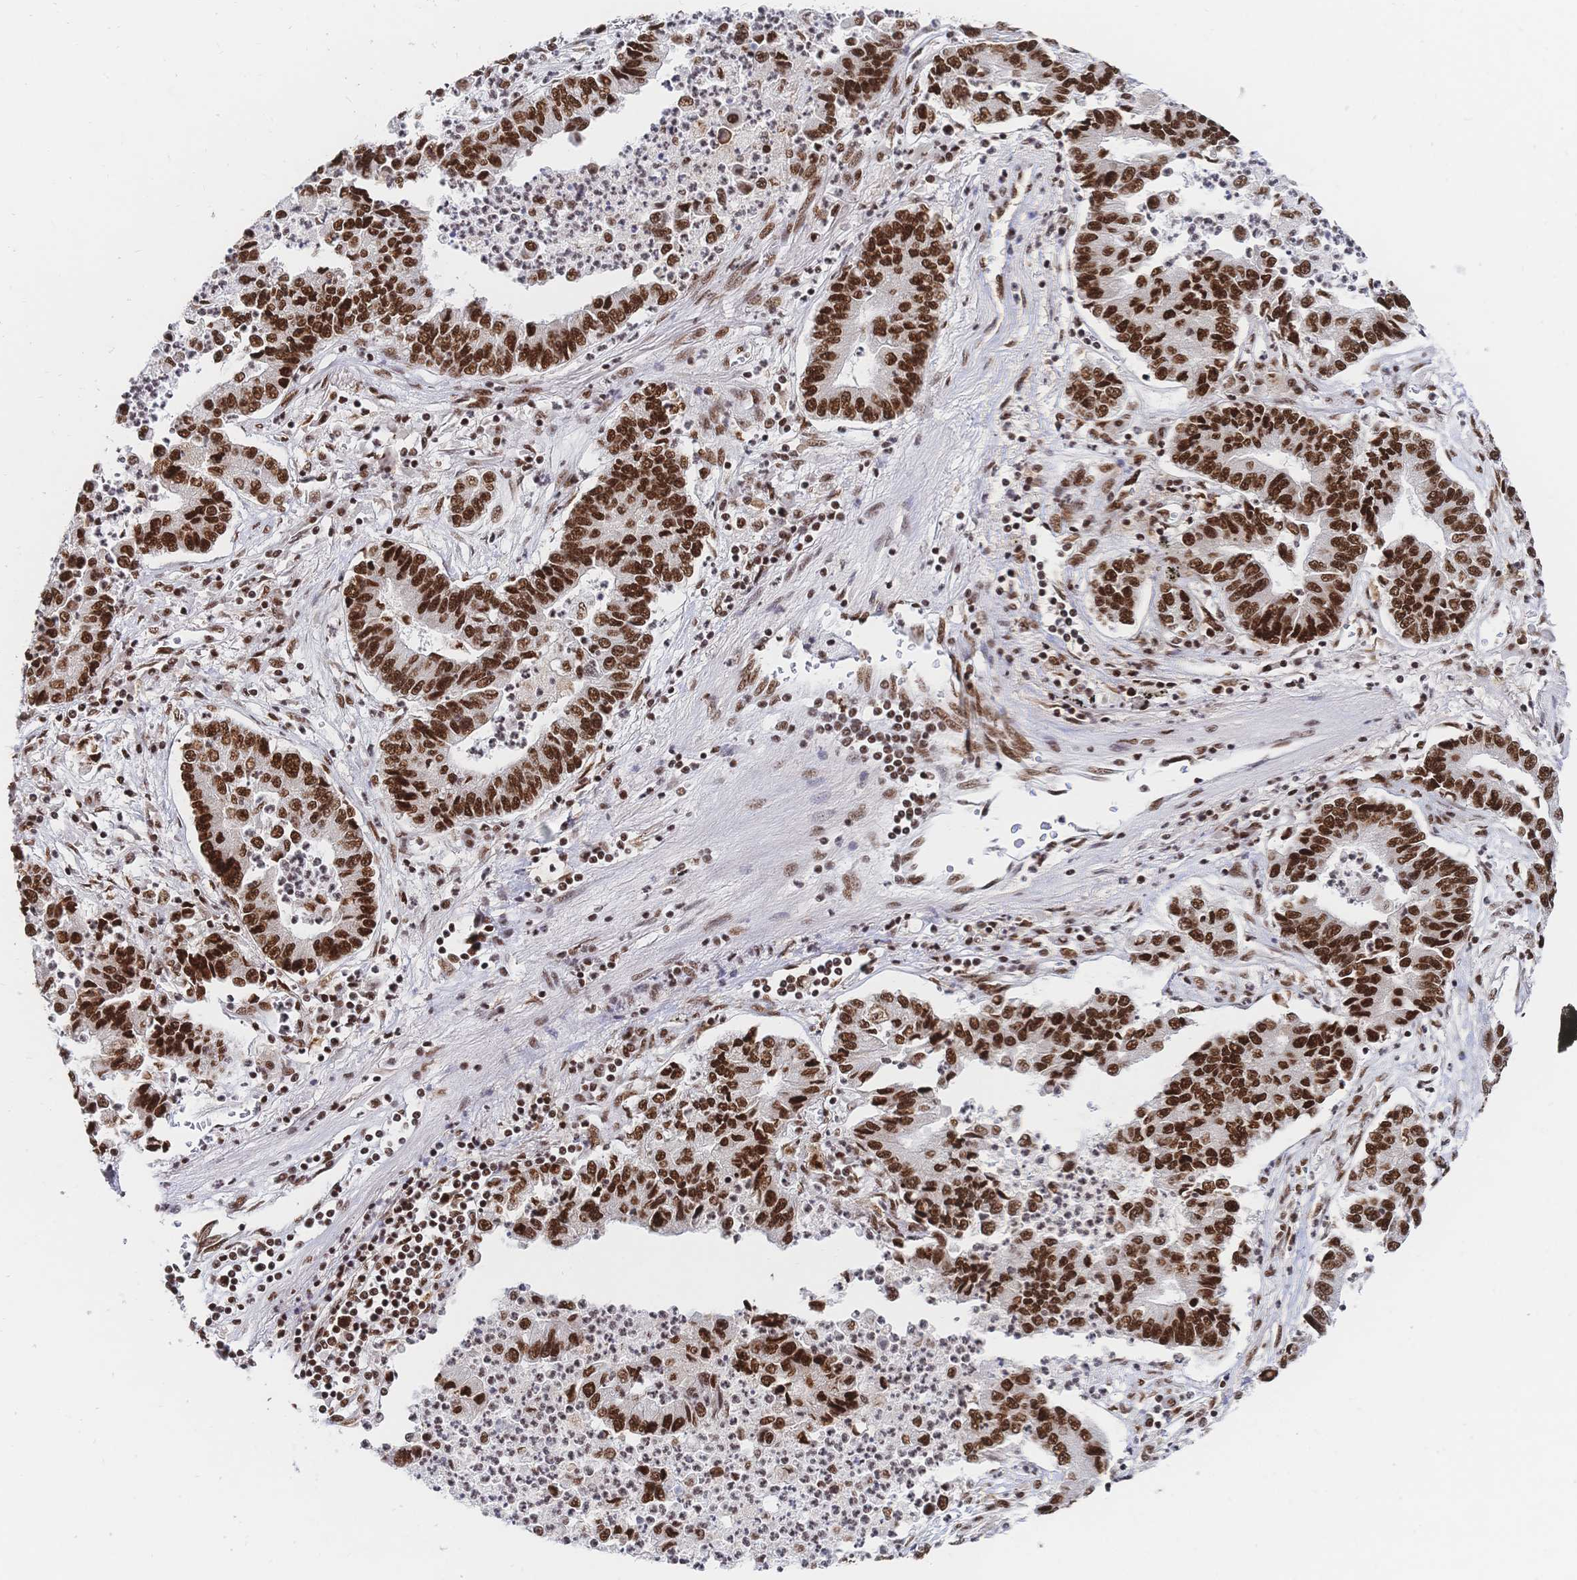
{"staining": {"intensity": "strong", "quantity": ">75%", "location": "nuclear"}, "tissue": "lung cancer", "cell_type": "Tumor cells", "image_type": "cancer", "snomed": [{"axis": "morphology", "description": "Adenocarcinoma, NOS"}, {"axis": "topography", "description": "Lung"}], "caption": "Strong nuclear expression for a protein is seen in about >75% of tumor cells of lung adenocarcinoma using immunohistochemistry (IHC).", "gene": "SRSF1", "patient": {"sex": "female", "age": 57}}